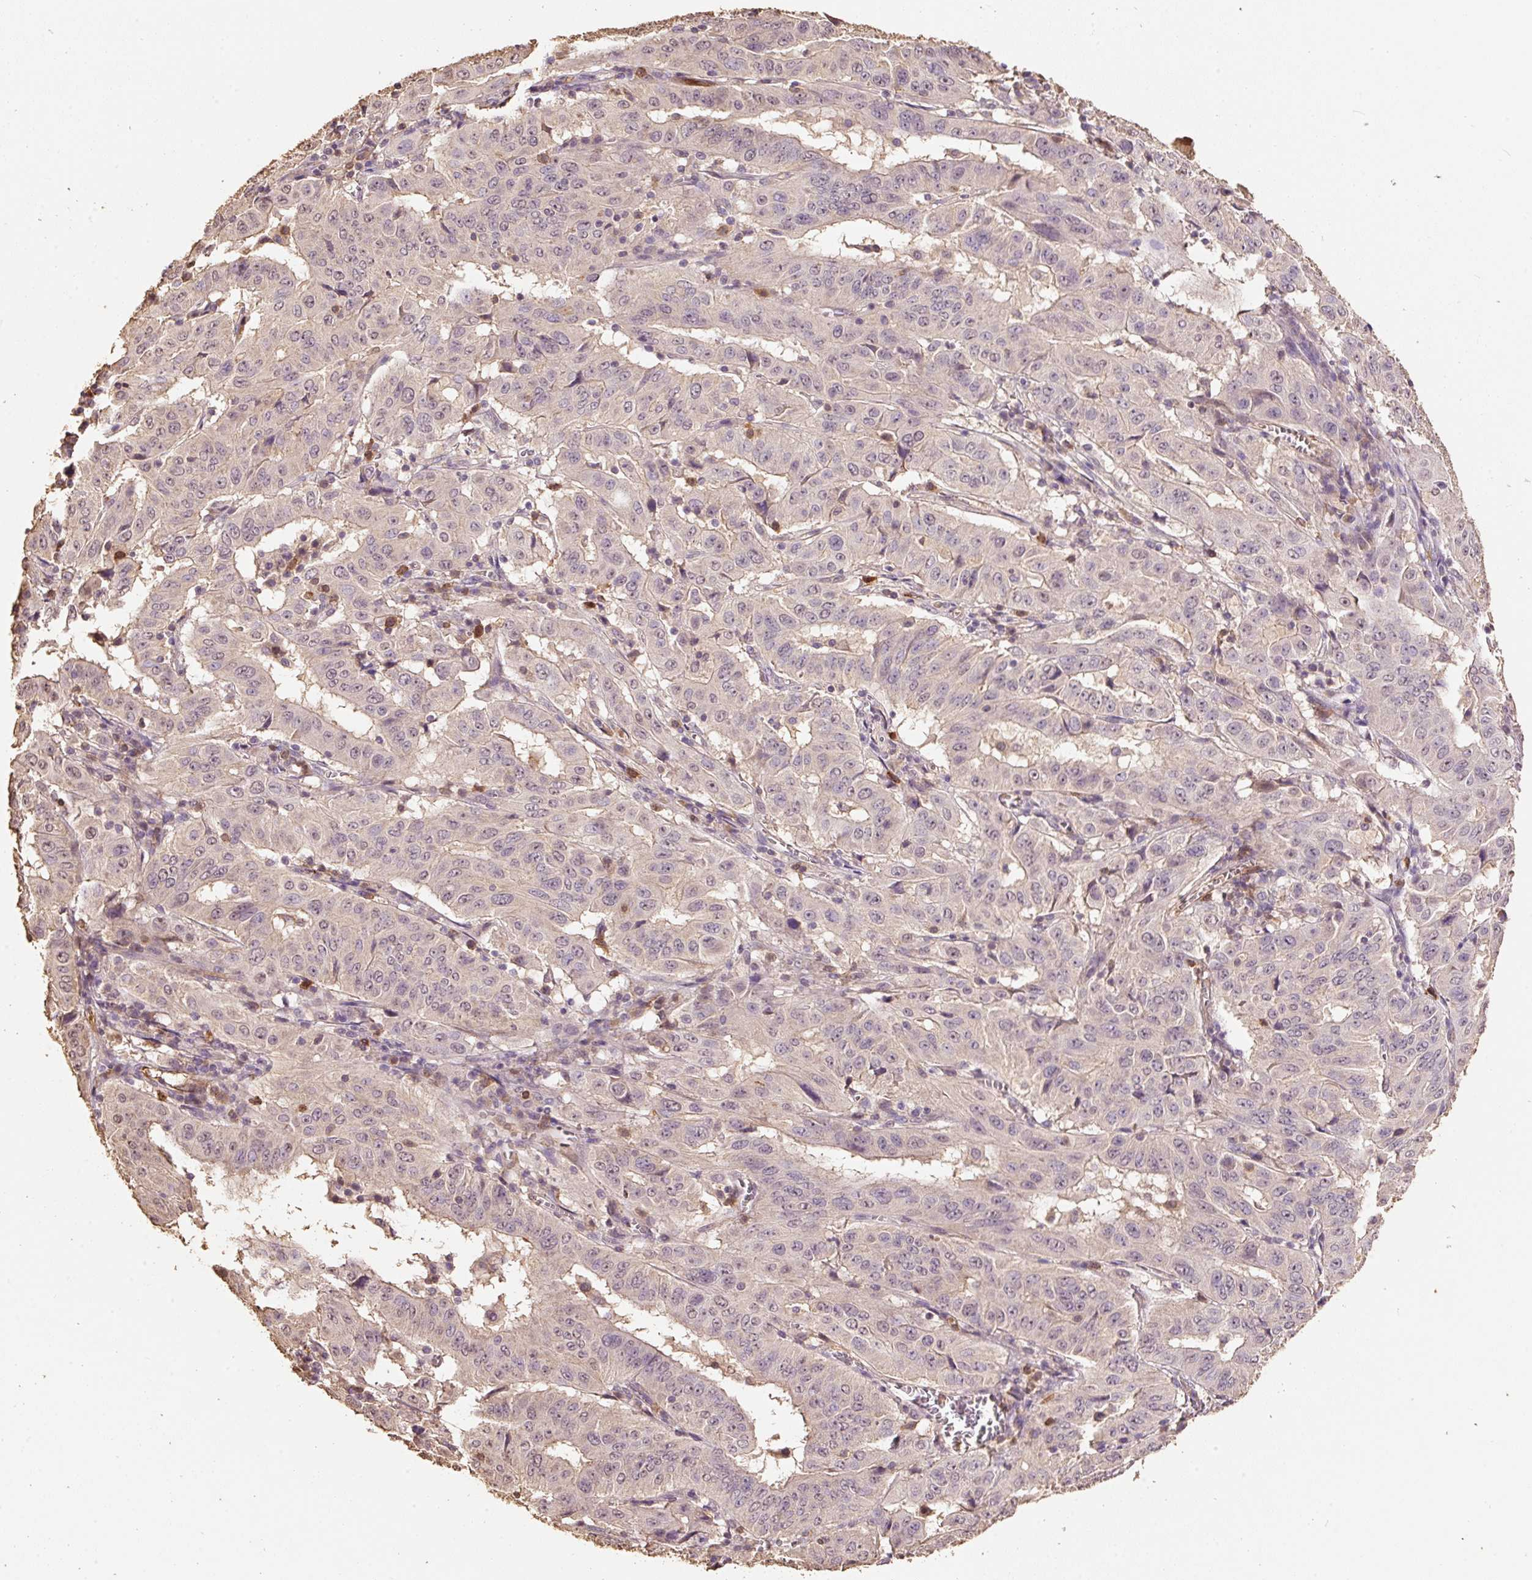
{"staining": {"intensity": "weak", "quantity": ">75%", "location": "cytoplasmic/membranous,nuclear"}, "tissue": "pancreatic cancer", "cell_type": "Tumor cells", "image_type": "cancer", "snomed": [{"axis": "morphology", "description": "Adenocarcinoma, NOS"}, {"axis": "topography", "description": "Pancreas"}], "caption": "Protein positivity by IHC exhibits weak cytoplasmic/membranous and nuclear staining in approximately >75% of tumor cells in pancreatic cancer (adenocarcinoma).", "gene": "HERC2", "patient": {"sex": "male", "age": 63}}